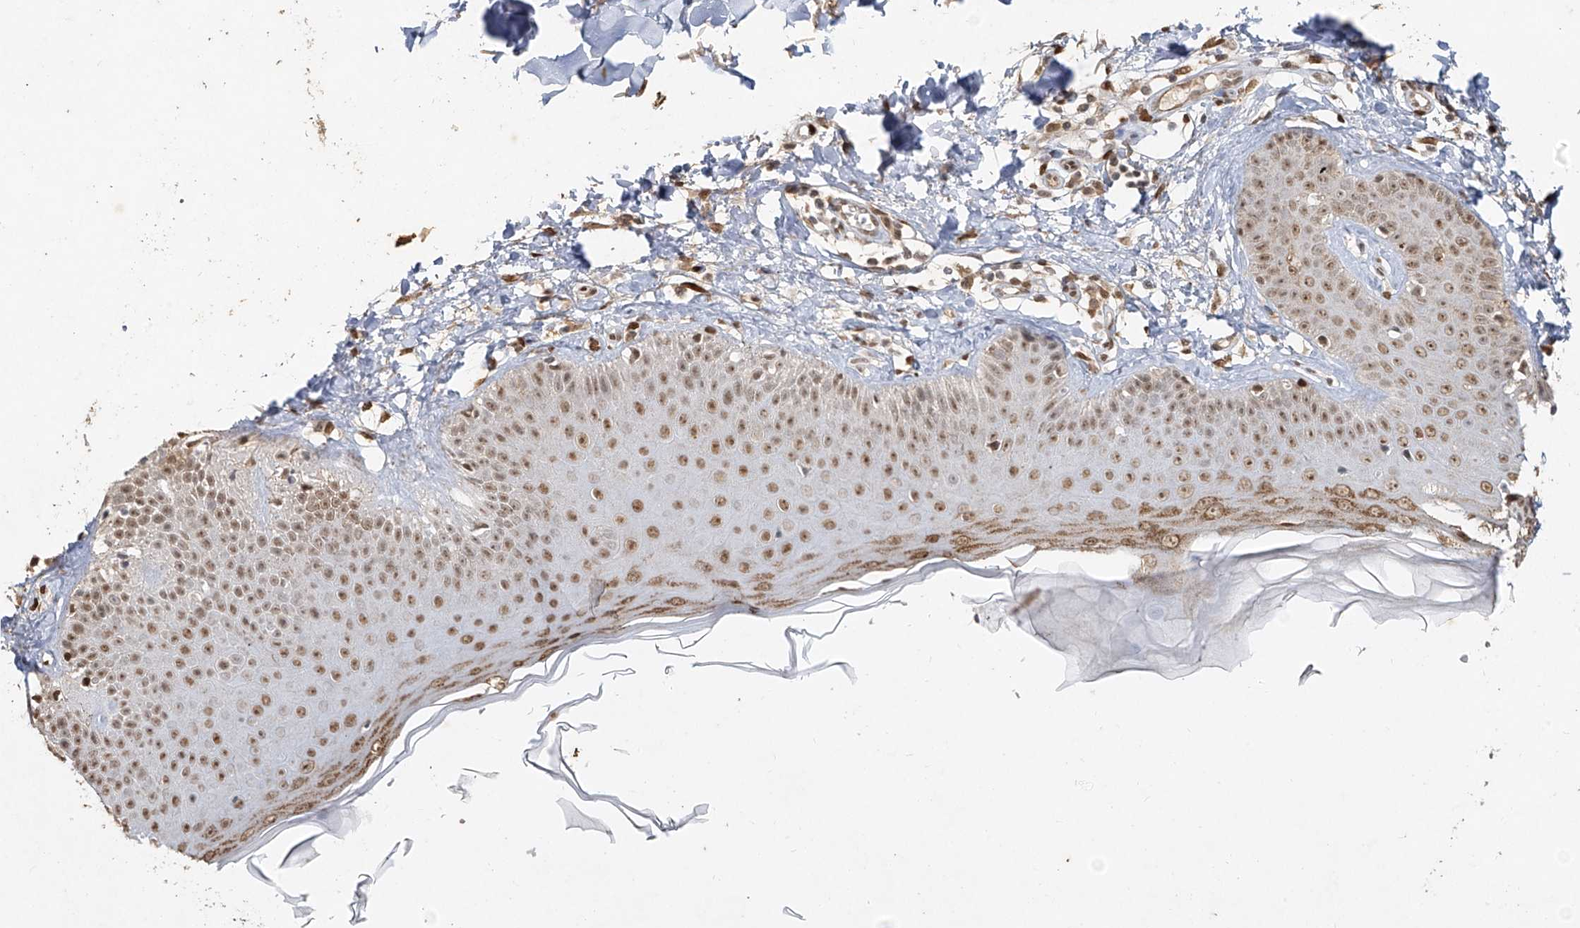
{"staining": {"intensity": "strong", "quantity": ">75%", "location": "nuclear"}, "tissue": "skin", "cell_type": "Fibroblasts", "image_type": "normal", "snomed": [{"axis": "morphology", "description": "Normal tissue, NOS"}, {"axis": "topography", "description": "Skin"}], "caption": "IHC micrograph of normal skin: human skin stained using immunohistochemistry (IHC) displays high levels of strong protein expression localized specifically in the nuclear of fibroblasts, appearing as a nuclear brown color.", "gene": "ATRIP", "patient": {"sex": "male", "age": 52}}